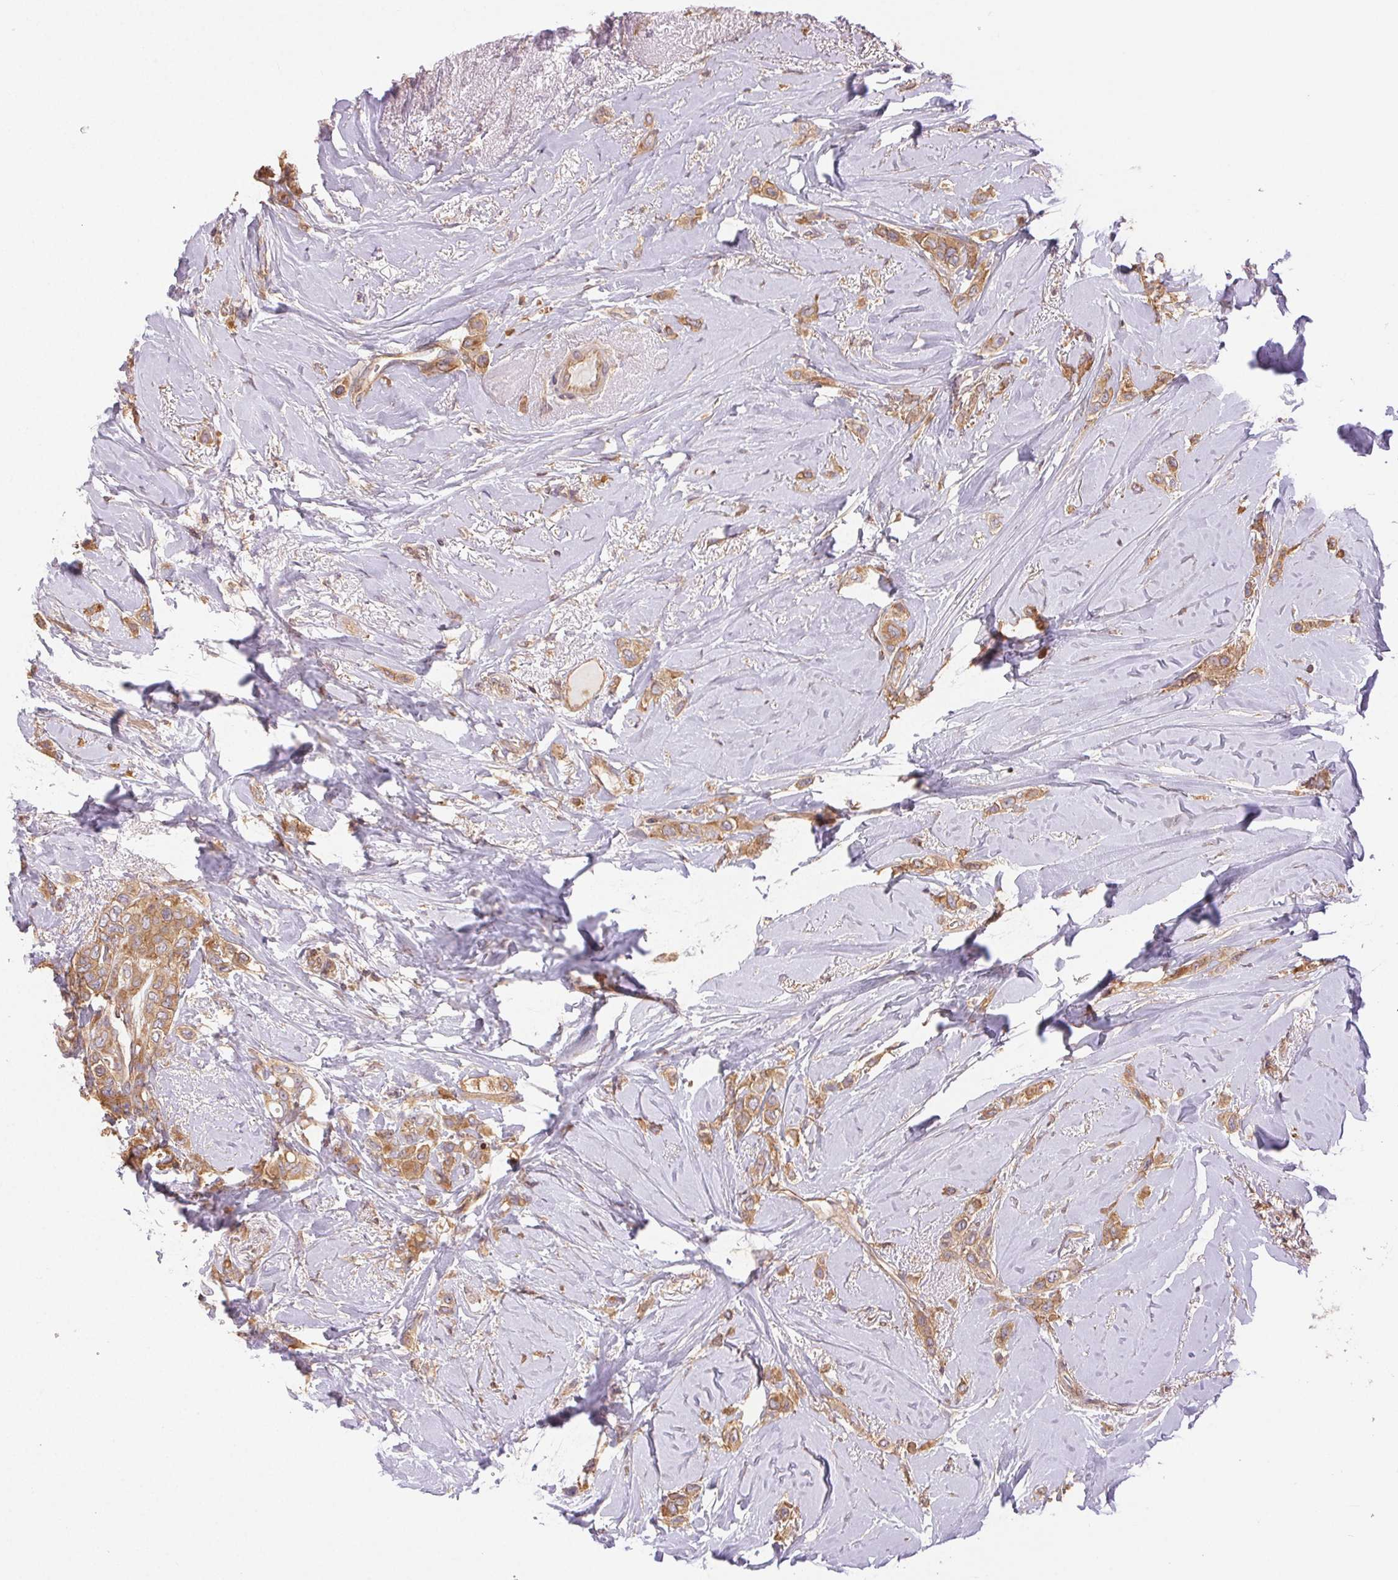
{"staining": {"intensity": "moderate", "quantity": ">75%", "location": "cytoplasmic/membranous"}, "tissue": "breast cancer", "cell_type": "Tumor cells", "image_type": "cancer", "snomed": [{"axis": "morphology", "description": "Lobular carcinoma"}, {"axis": "topography", "description": "Breast"}], "caption": "Human breast lobular carcinoma stained for a protein (brown) displays moderate cytoplasmic/membranous positive positivity in about >75% of tumor cells.", "gene": "GDI2", "patient": {"sex": "female", "age": 66}}